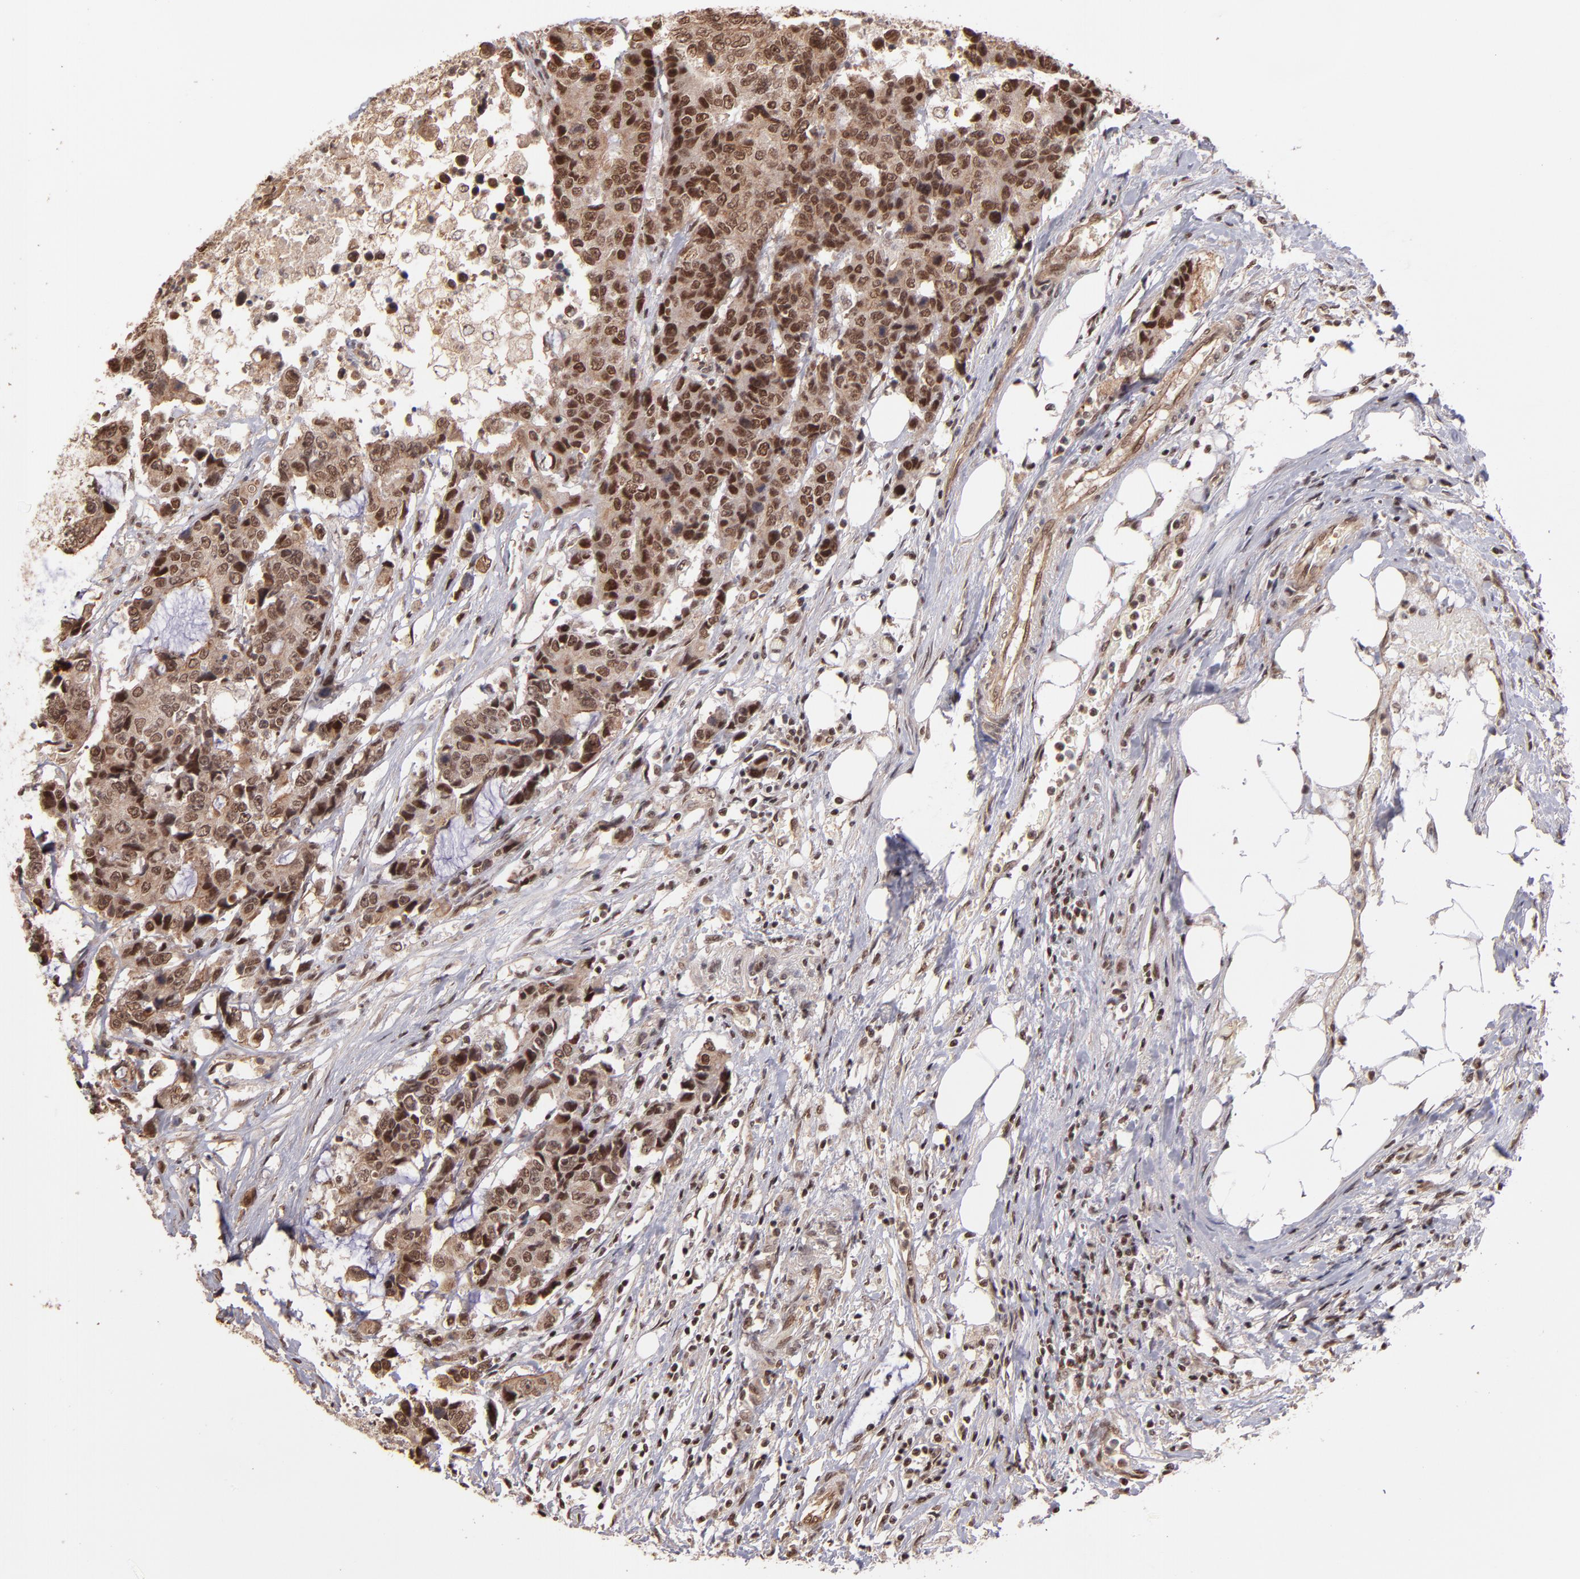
{"staining": {"intensity": "moderate", "quantity": ">75%", "location": "cytoplasmic/membranous,nuclear"}, "tissue": "colorectal cancer", "cell_type": "Tumor cells", "image_type": "cancer", "snomed": [{"axis": "morphology", "description": "Adenocarcinoma, NOS"}, {"axis": "topography", "description": "Colon"}], "caption": "Colorectal cancer (adenocarcinoma) tissue demonstrates moderate cytoplasmic/membranous and nuclear expression in about >75% of tumor cells", "gene": "TERF2", "patient": {"sex": "female", "age": 86}}